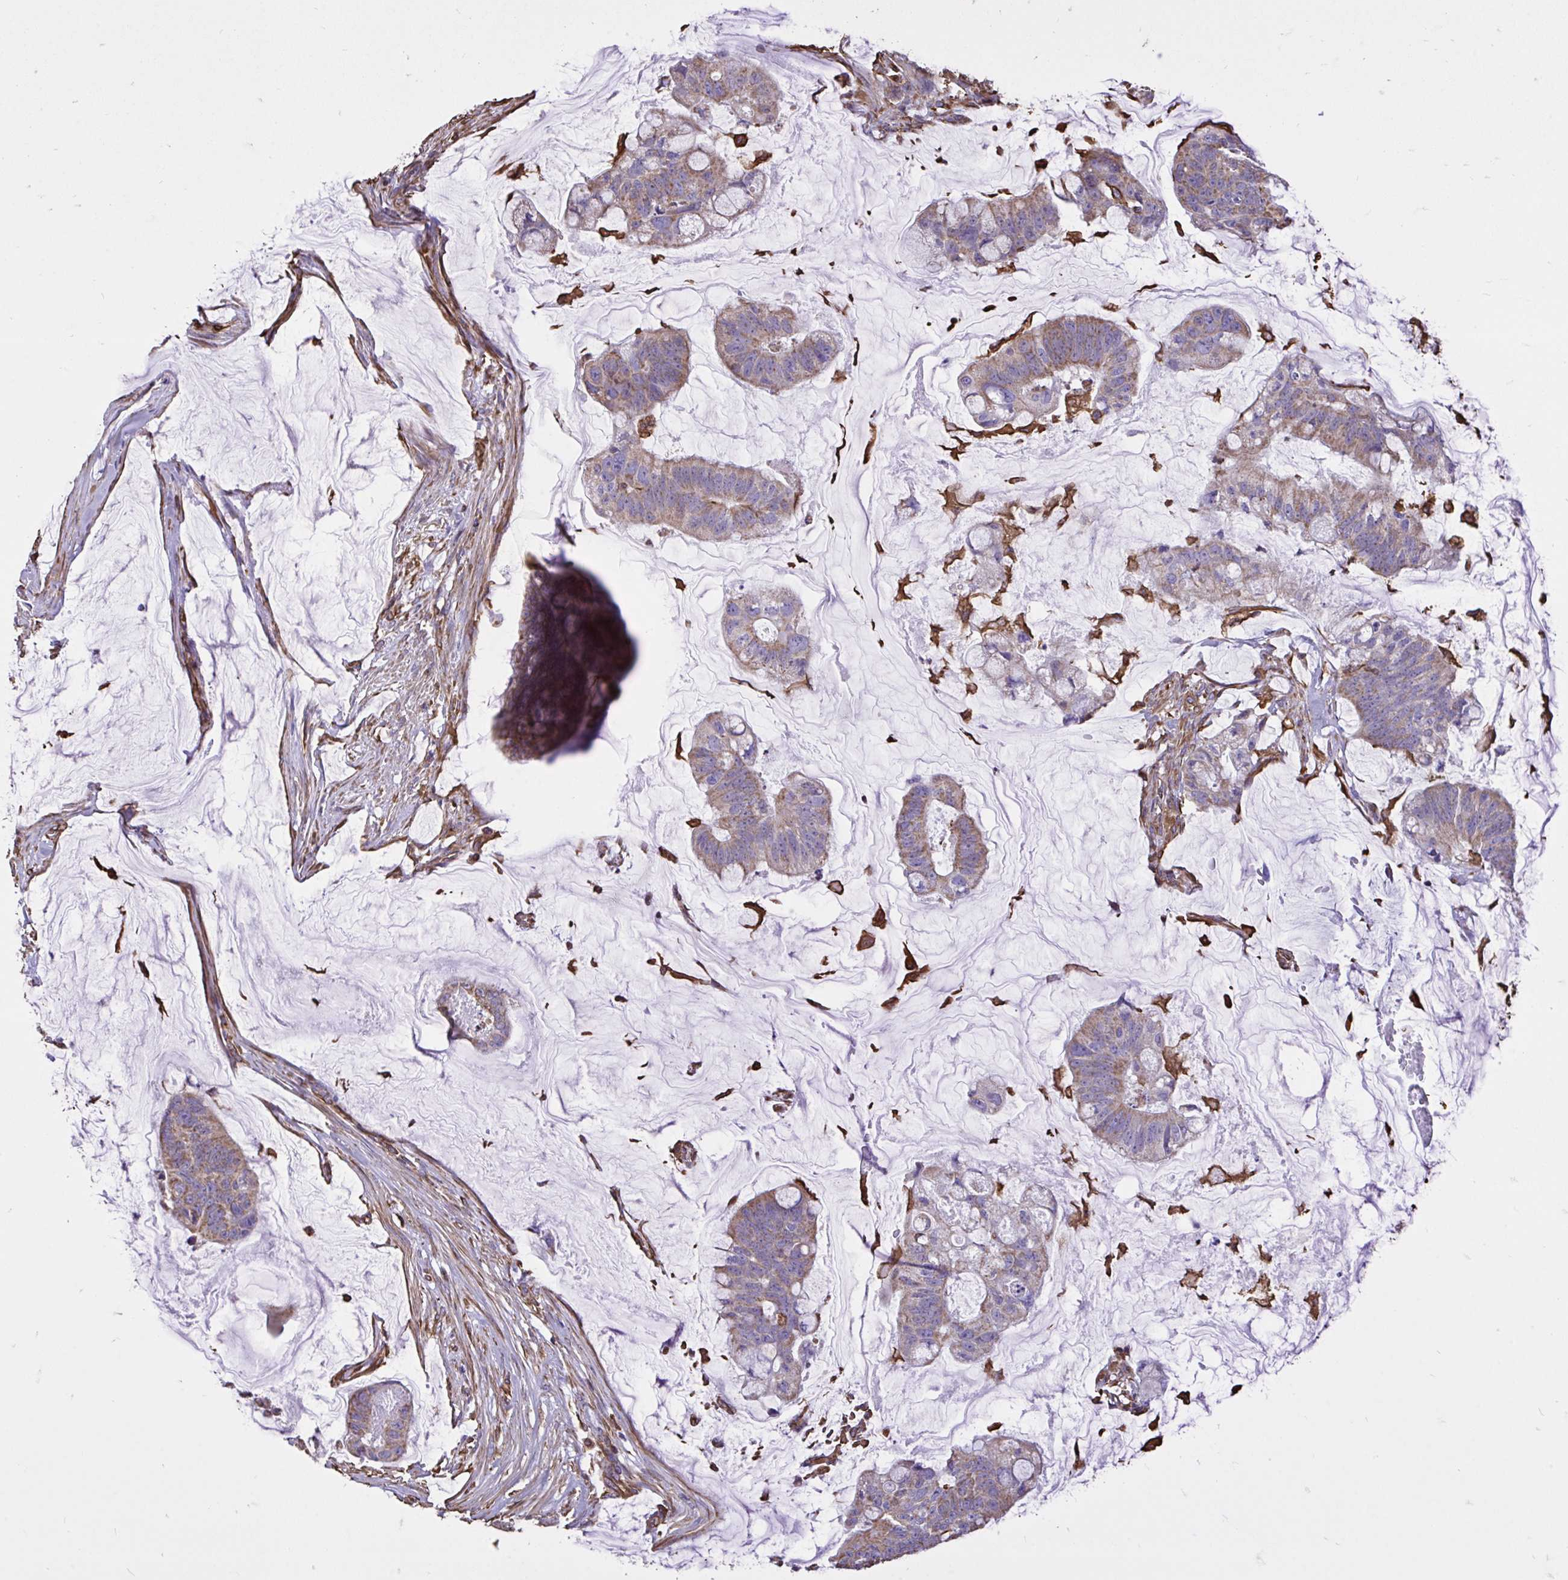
{"staining": {"intensity": "moderate", "quantity": ">75%", "location": "cytoplasmic/membranous"}, "tissue": "colorectal cancer", "cell_type": "Tumor cells", "image_type": "cancer", "snomed": [{"axis": "morphology", "description": "Adenocarcinoma, NOS"}, {"axis": "topography", "description": "Colon"}], "caption": "High-power microscopy captured an immunohistochemistry image of colorectal adenocarcinoma, revealing moderate cytoplasmic/membranous positivity in about >75% of tumor cells. (Stains: DAB (3,3'-diaminobenzidine) in brown, nuclei in blue, Microscopy: brightfield microscopy at high magnification).", "gene": "RNF103", "patient": {"sex": "male", "age": 62}}